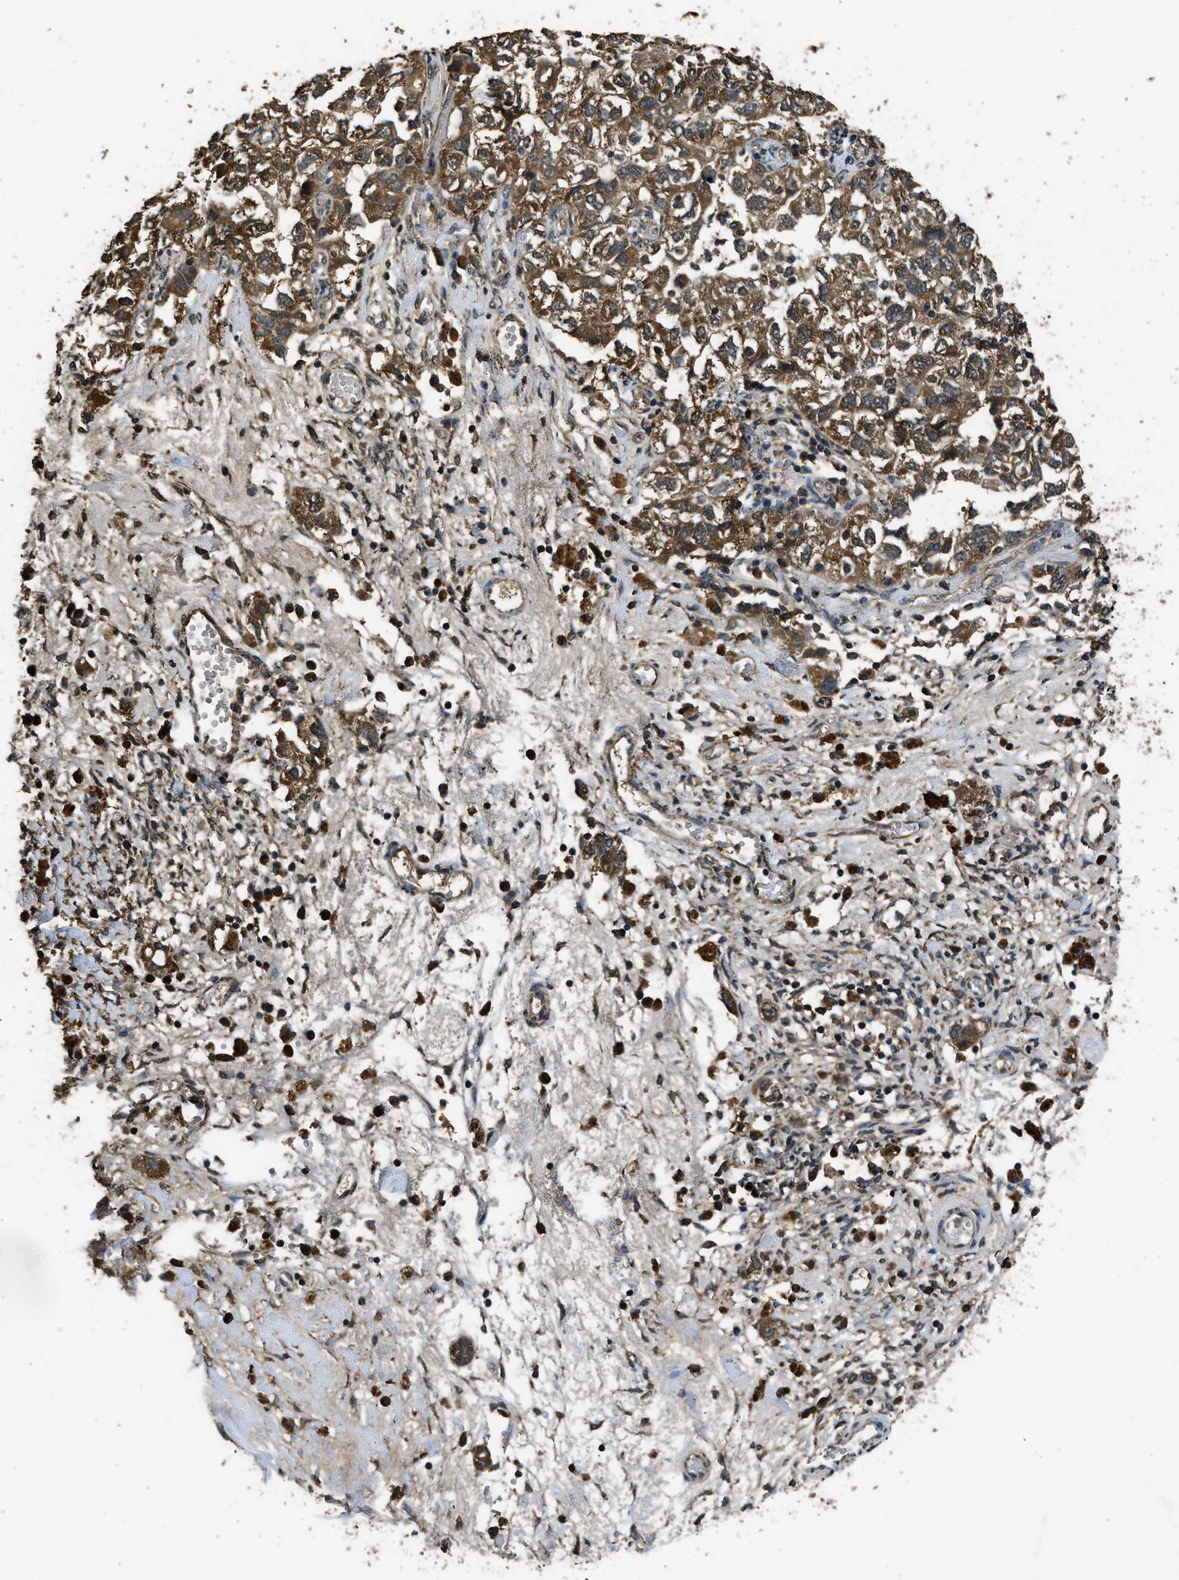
{"staining": {"intensity": "moderate", "quantity": ">75%", "location": "cytoplasmic/membranous"}, "tissue": "ovarian cancer", "cell_type": "Tumor cells", "image_type": "cancer", "snomed": [{"axis": "morphology", "description": "Carcinoma, NOS"}, {"axis": "morphology", "description": "Cystadenocarcinoma, serous, NOS"}, {"axis": "topography", "description": "Ovary"}], "caption": "Approximately >75% of tumor cells in serous cystadenocarcinoma (ovarian) show moderate cytoplasmic/membranous protein expression as visualized by brown immunohistochemical staining.", "gene": "SALL3", "patient": {"sex": "female", "age": 69}}